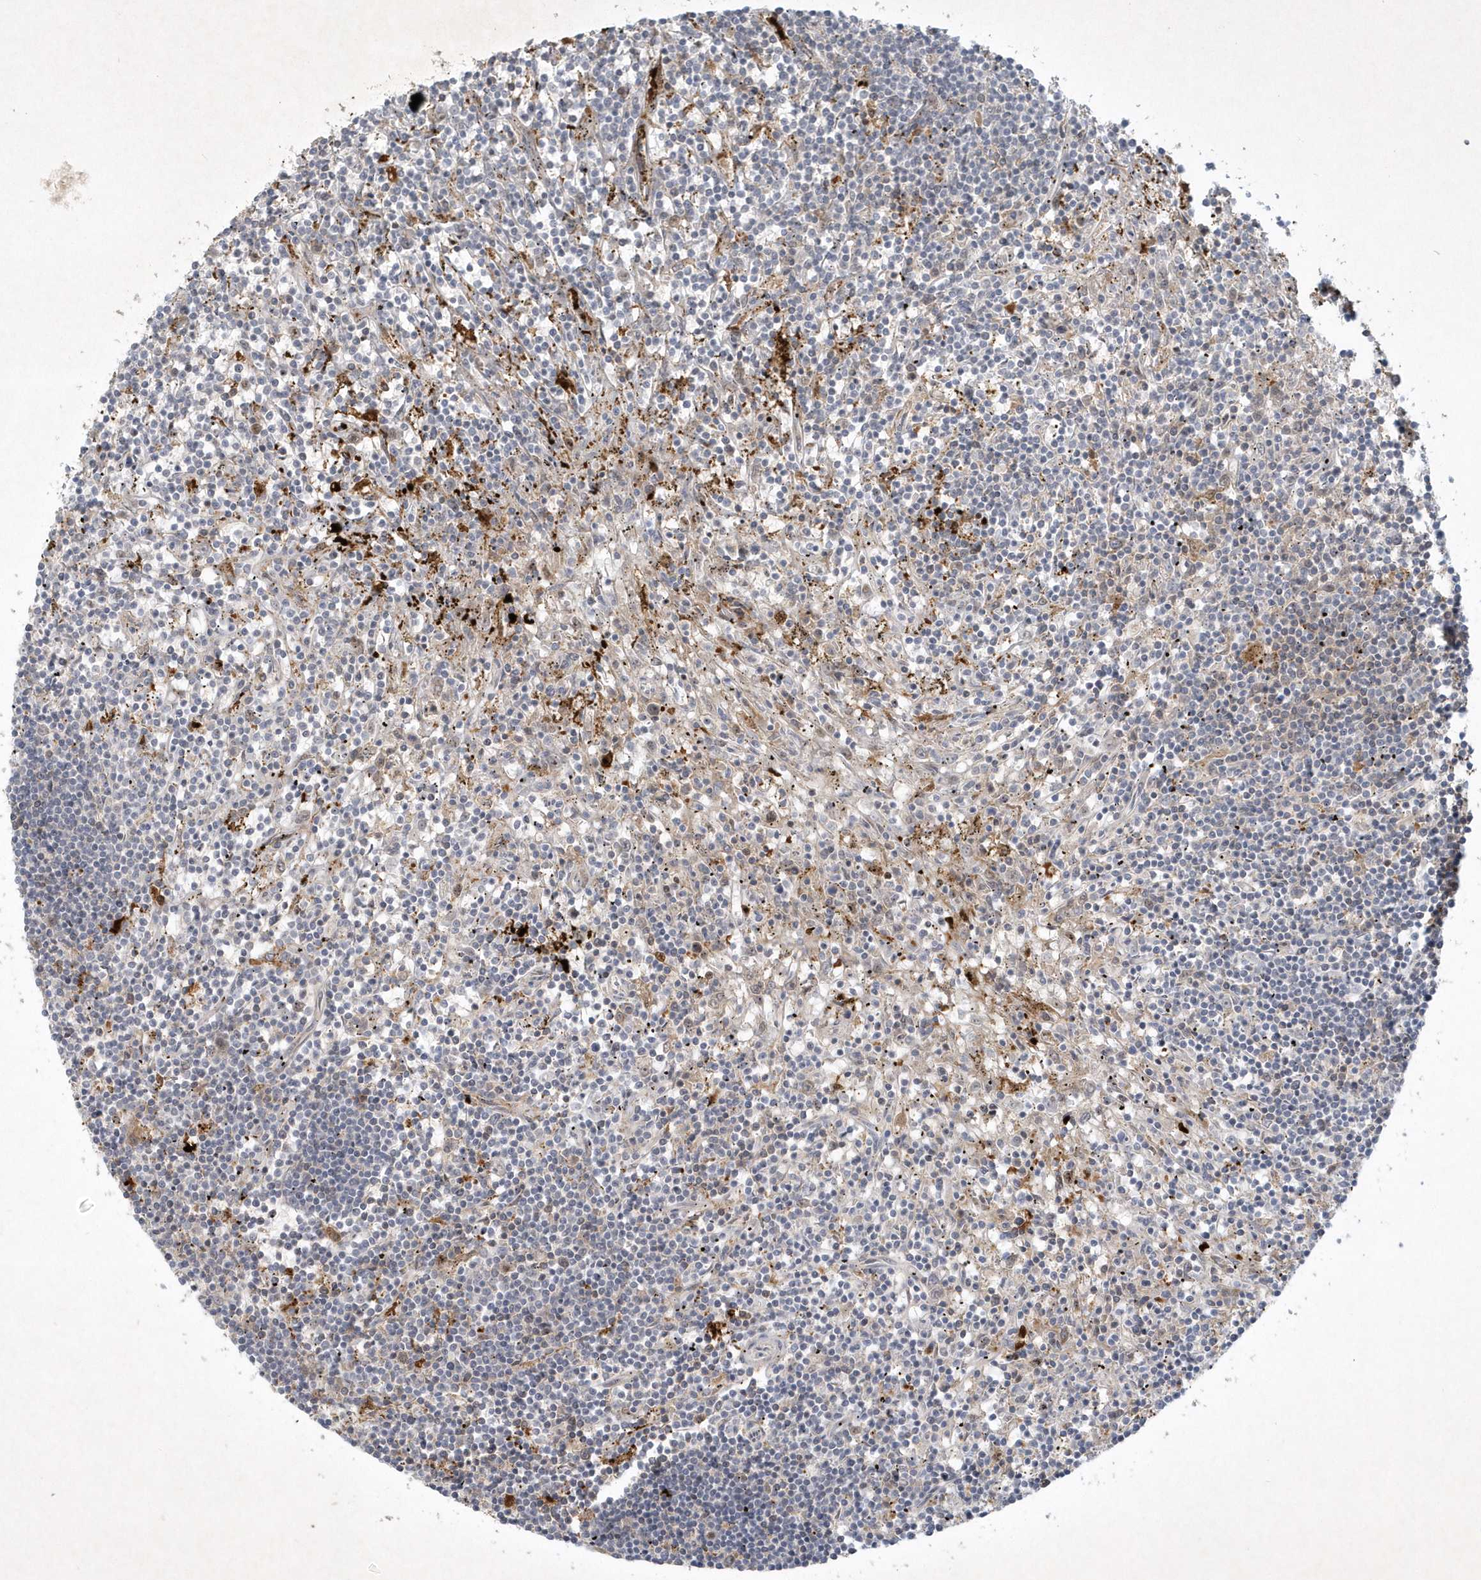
{"staining": {"intensity": "negative", "quantity": "none", "location": "none"}, "tissue": "lymphoma", "cell_type": "Tumor cells", "image_type": "cancer", "snomed": [{"axis": "morphology", "description": "Malignant lymphoma, non-Hodgkin's type, Low grade"}, {"axis": "topography", "description": "Spleen"}], "caption": "Human low-grade malignant lymphoma, non-Hodgkin's type stained for a protein using IHC displays no staining in tumor cells.", "gene": "THG1L", "patient": {"sex": "male", "age": 76}}